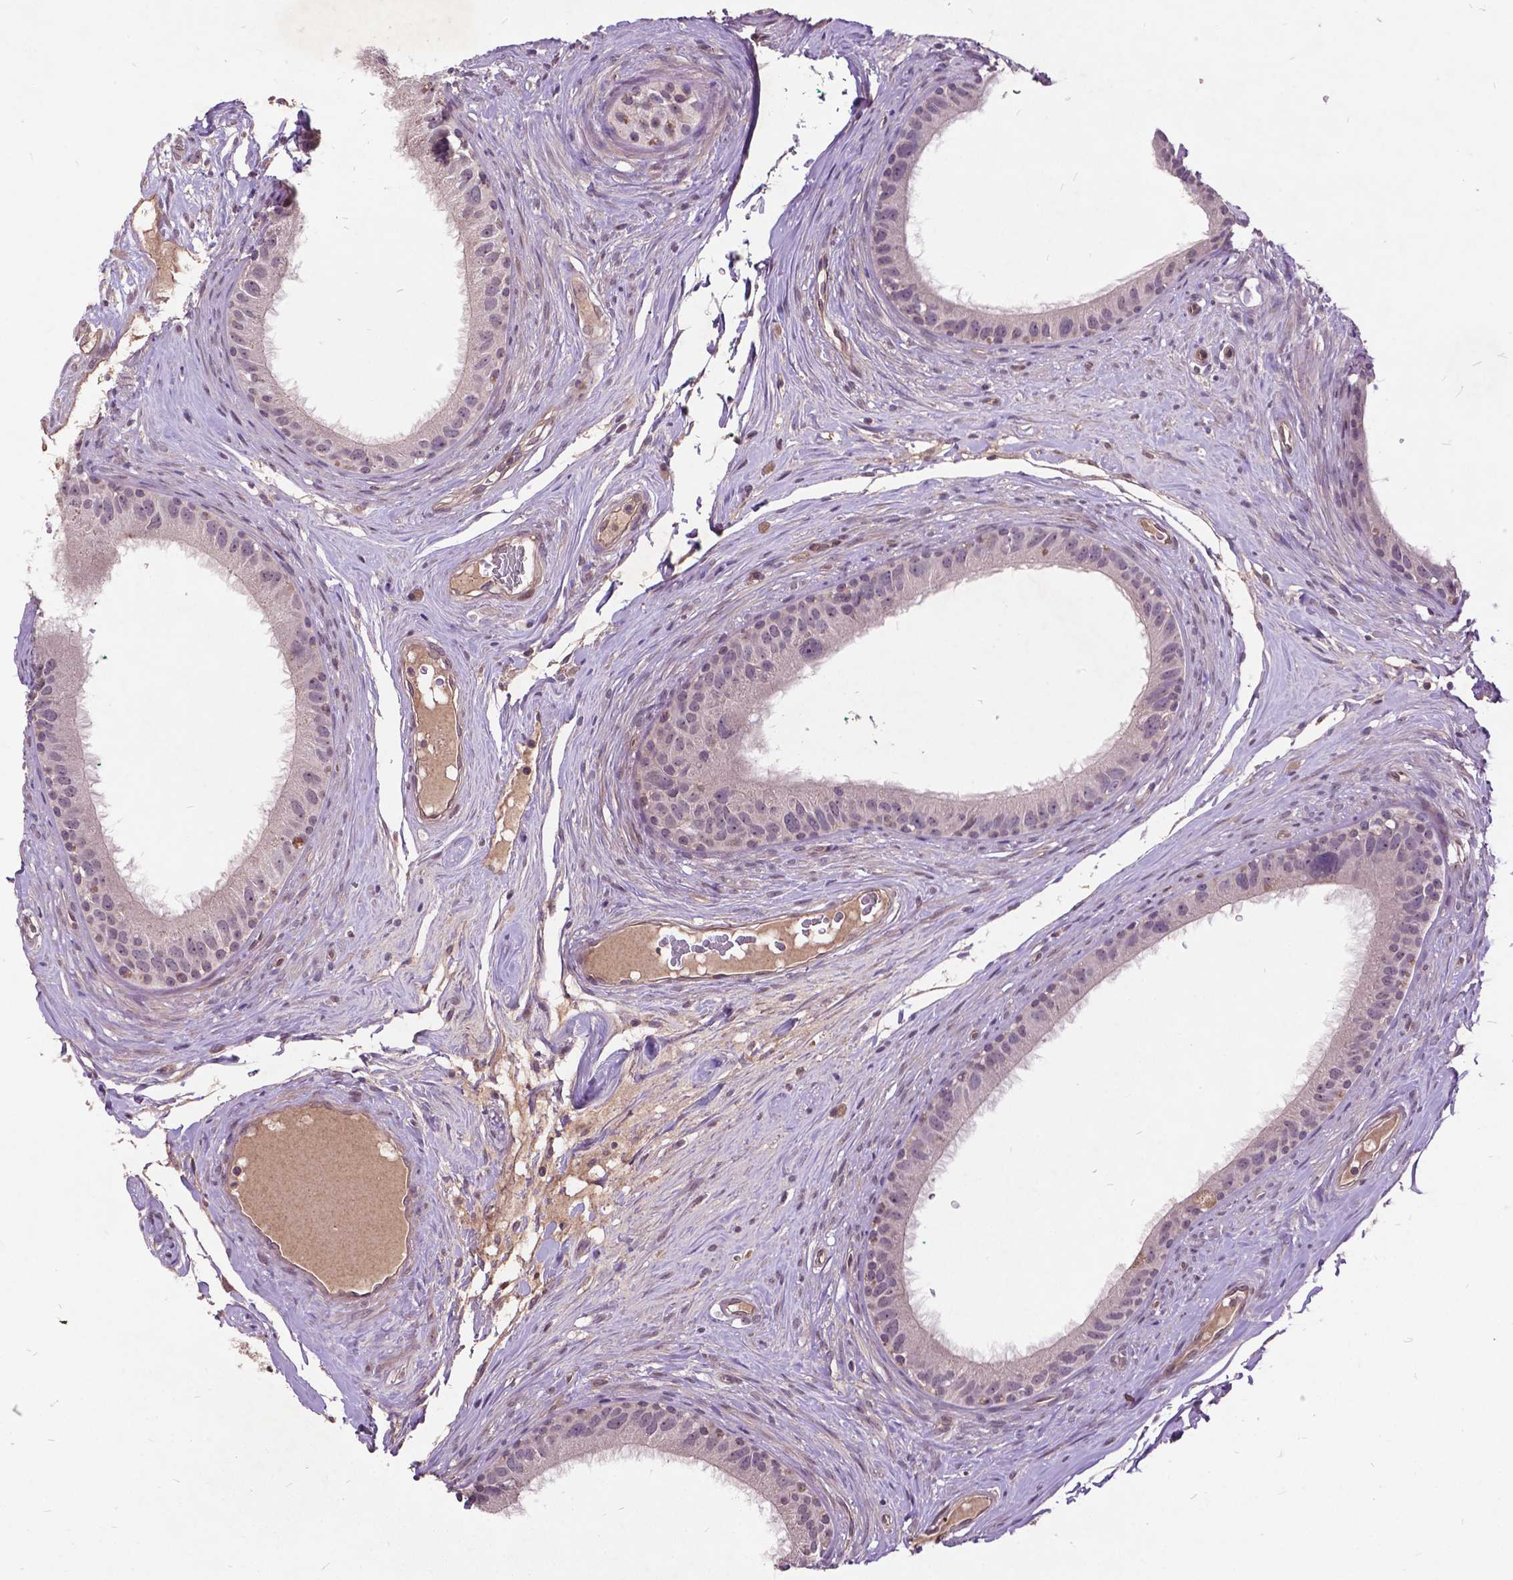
{"staining": {"intensity": "negative", "quantity": "none", "location": "none"}, "tissue": "epididymis", "cell_type": "Glandular cells", "image_type": "normal", "snomed": [{"axis": "morphology", "description": "Normal tissue, NOS"}, {"axis": "topography", "description": "Epididymis"}], "caption": "IHC image of normal epididymis: epididymis stained with DAB (3,3'-diaminobenzidine) exhibits no significant protein expression in glandular cells. Nuclei are stained in blue.", "gene": "AP1S3", "patient": {"sex": "male", "age": 59}}